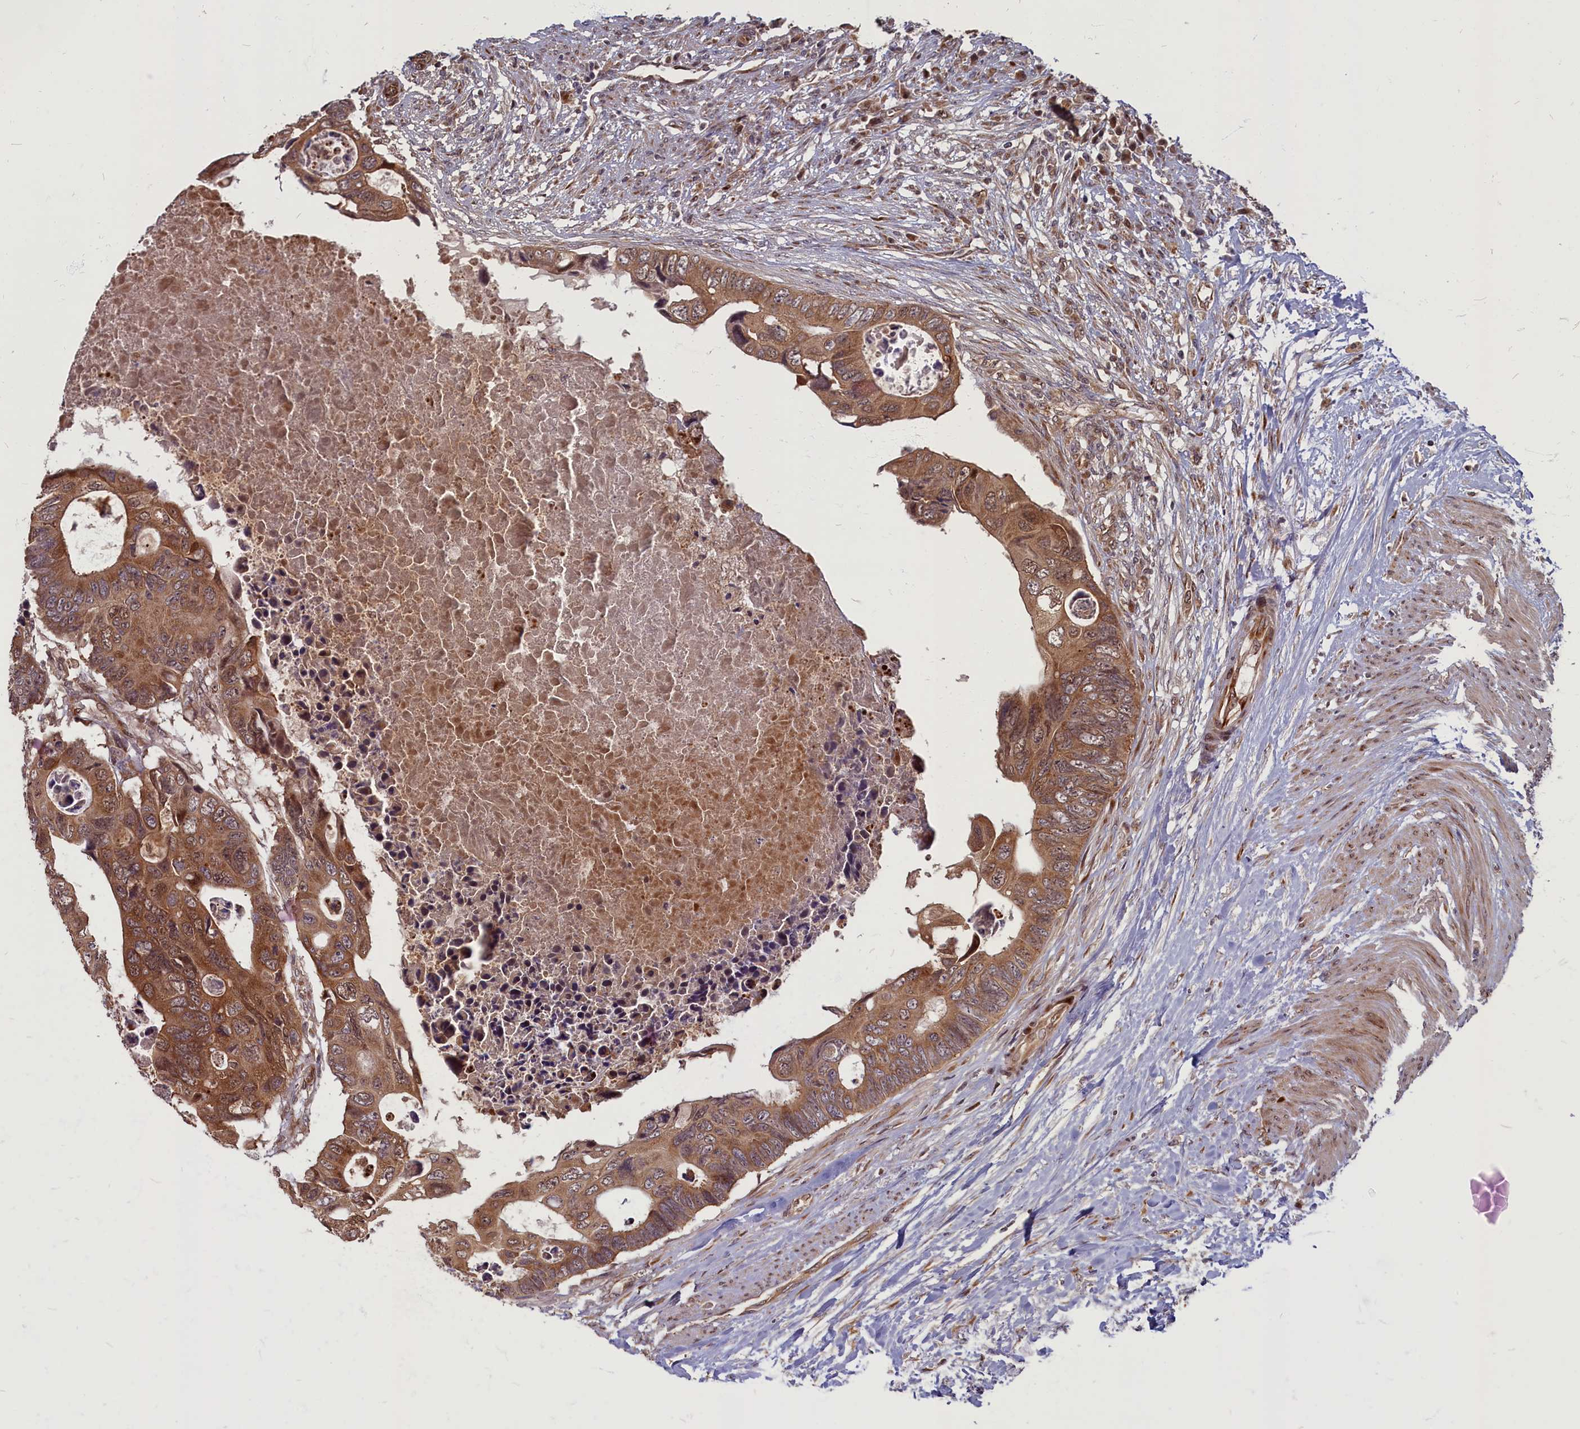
{"staining": {"intensity": "strong", "quantity": ">75%", "location": "cytoplasmic/membranous"}, "tissue": "colorectal cancer", "cell_type": "Tumor cells", "image_type": "cancer", "snomed": [{"axis": "morphology", "description": "Adenocarcinoma, NOS"}, {"axis": "topography", "description": "Rectum"}], "caption": "A high amount of strong cytoplasmic/membranous positivity is seen in approximately >75% of tumor cells in adenocarcinoma (colorectal) tissue.", "gene": "MYCBP", "patient": {"sex": "female", "age": 78}}